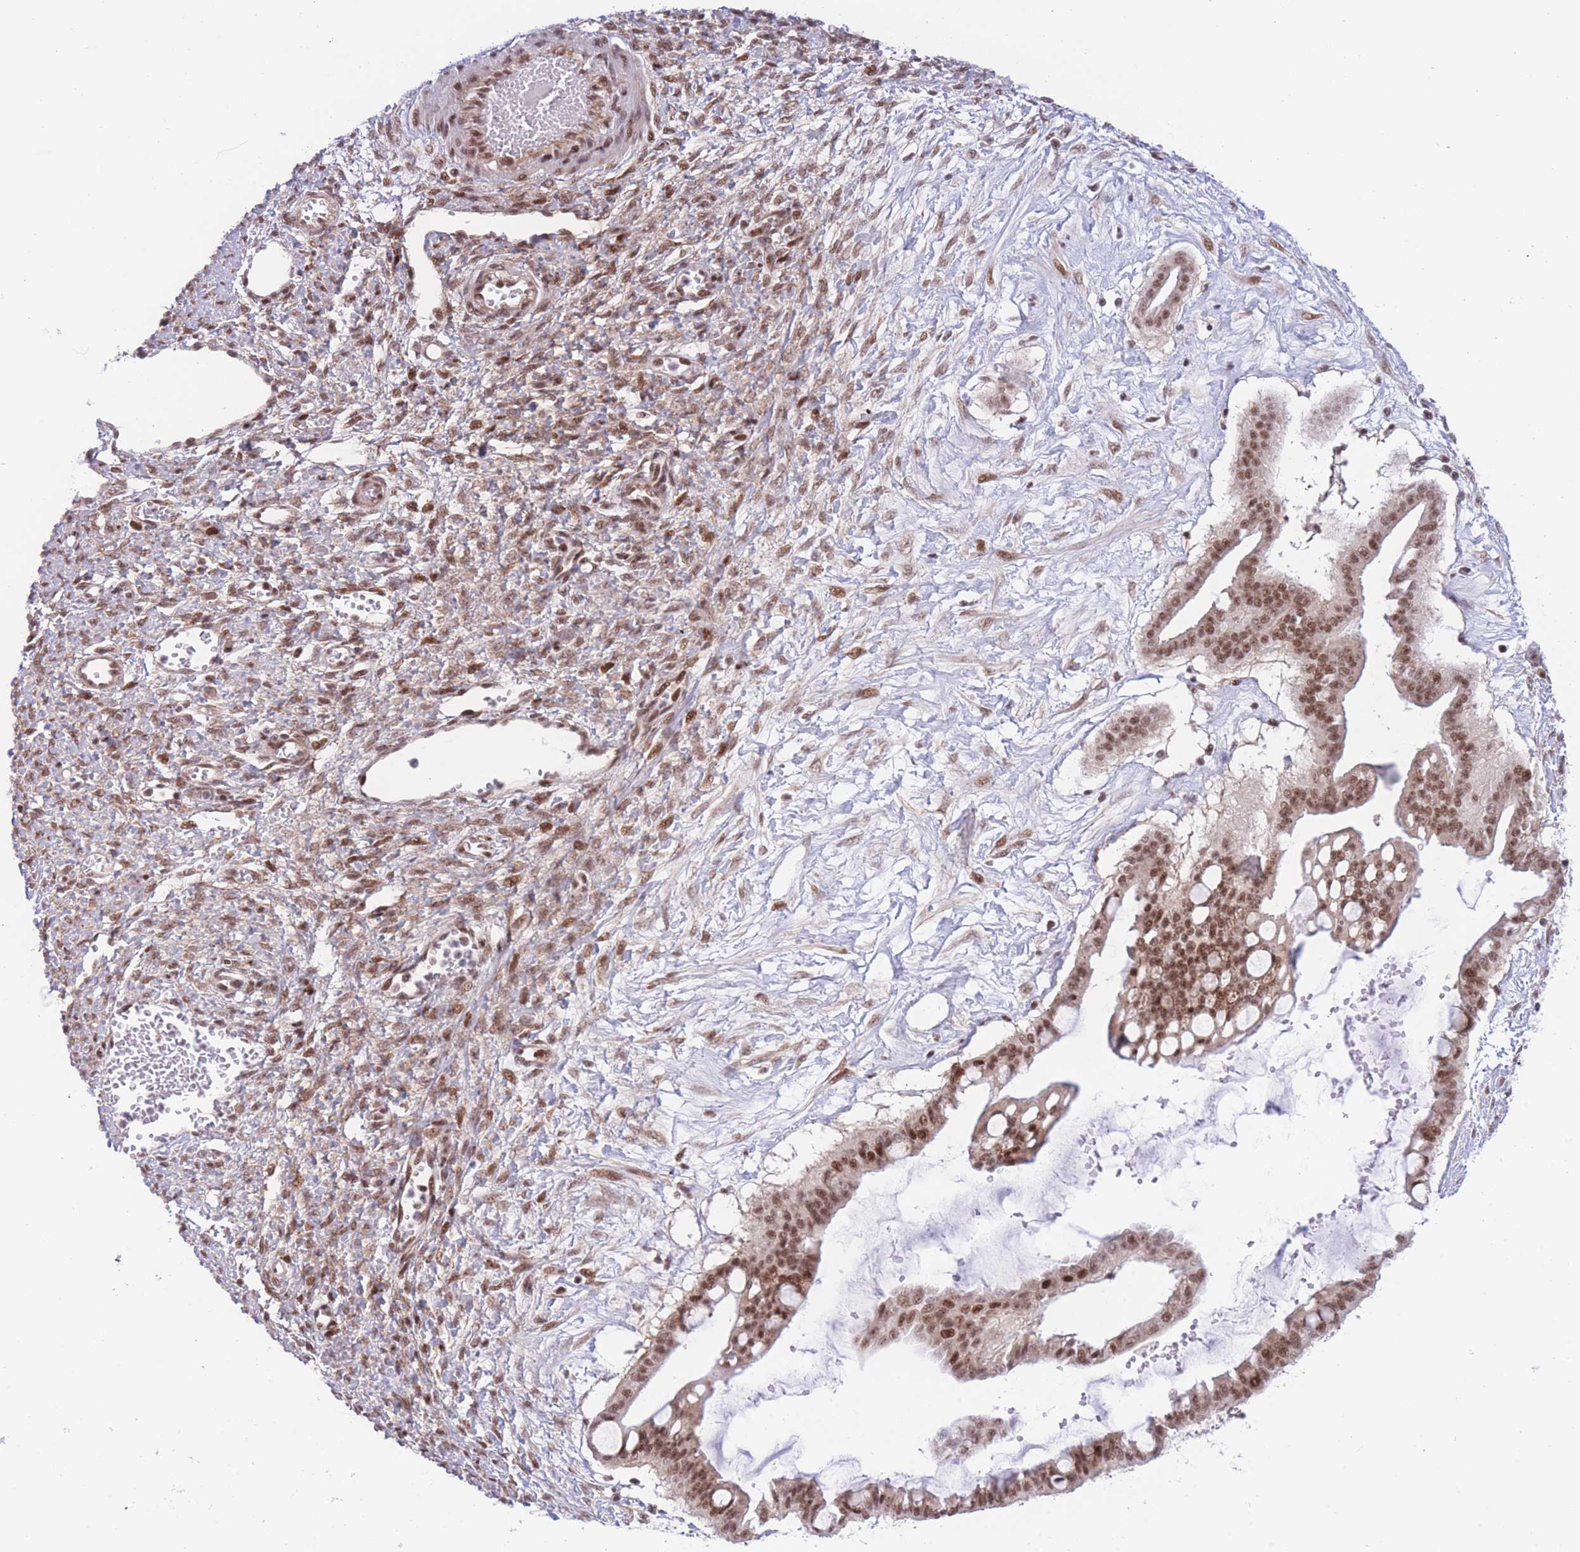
{"staining": {"intensity": "moderate", "quantity": ">75%", "location": "nuclear"}, "tissue": "ovarian cancer", "cell_type": "Tumor cells", "image_type": "cancer", "snomed": [{"axis": "morphology", "description": "Cystadenocarcinoma, mucinous, NOS"}, {"axis": "topography", "description": "Ovary"}], "caption": "Immunohistochemistry micrograph of ovarian cancer (mucinous cystadenocarcinoma) stained for a protein (brown), which displays medium levels of moderate nuclear staining in about >75% of tumor cells.", "gene": "PCIF1", "patient": {"sex": "female", "age": 73}}